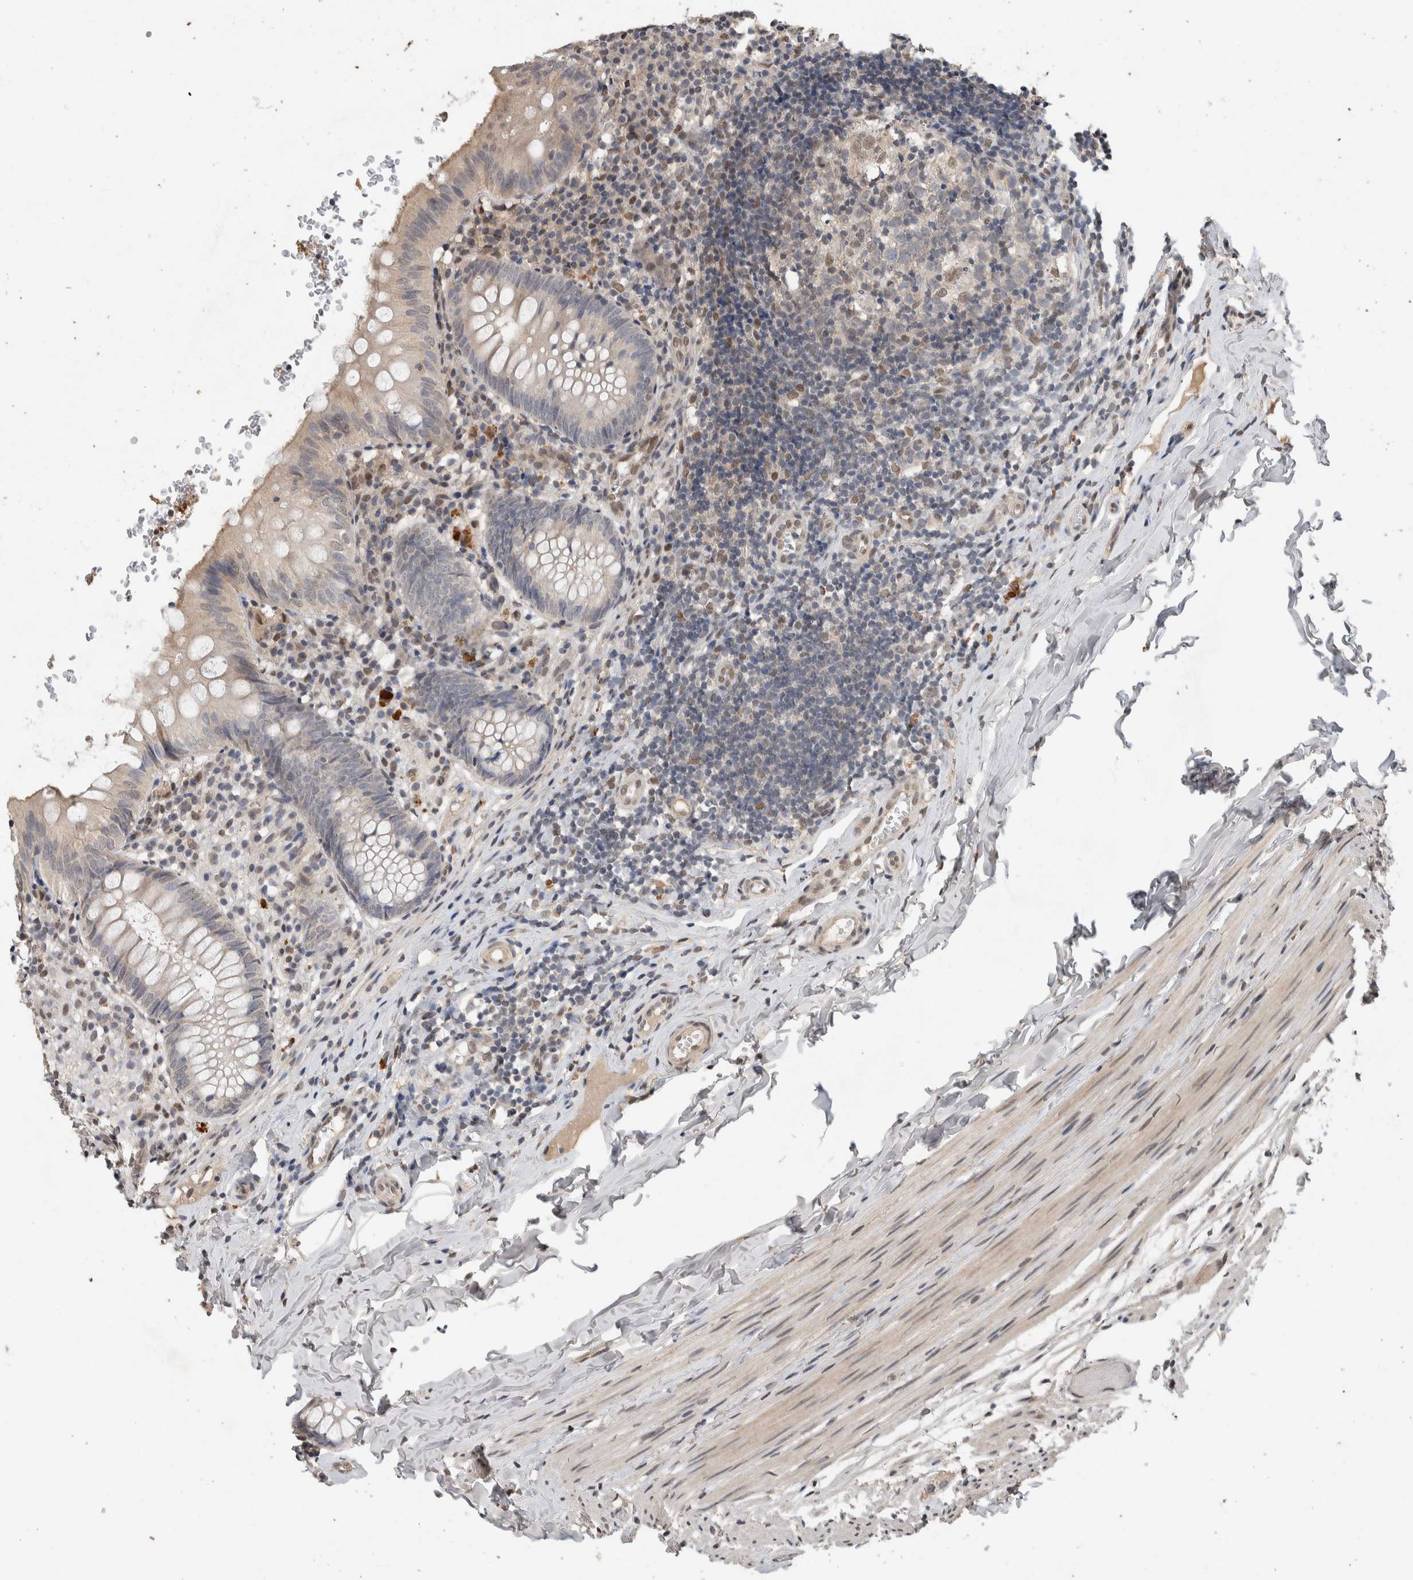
{"staining": {"intensity": "strong", "quantity": "<25%", "location": "cytoplasmic/membranous"}, "tissue": "appendix", "cell_type": "Glandular cells", "image_type": "normal", "snomed": [{"axis": "morphology", "description": "Normal tissue, NOS"}, {"axis": "topography", "description": "Appendix"}], "caption": "Protein staining by immunohistochemistry displays strong cytoplasmic/membranous expression in about <25% of glandular cells in benign appendix. Immunohistochemistry (ihc) stains the protein in brown and the nuclei are stained blue.", "gene": "CYSRT1", "patient": {"sex": "male", "age": 8}}